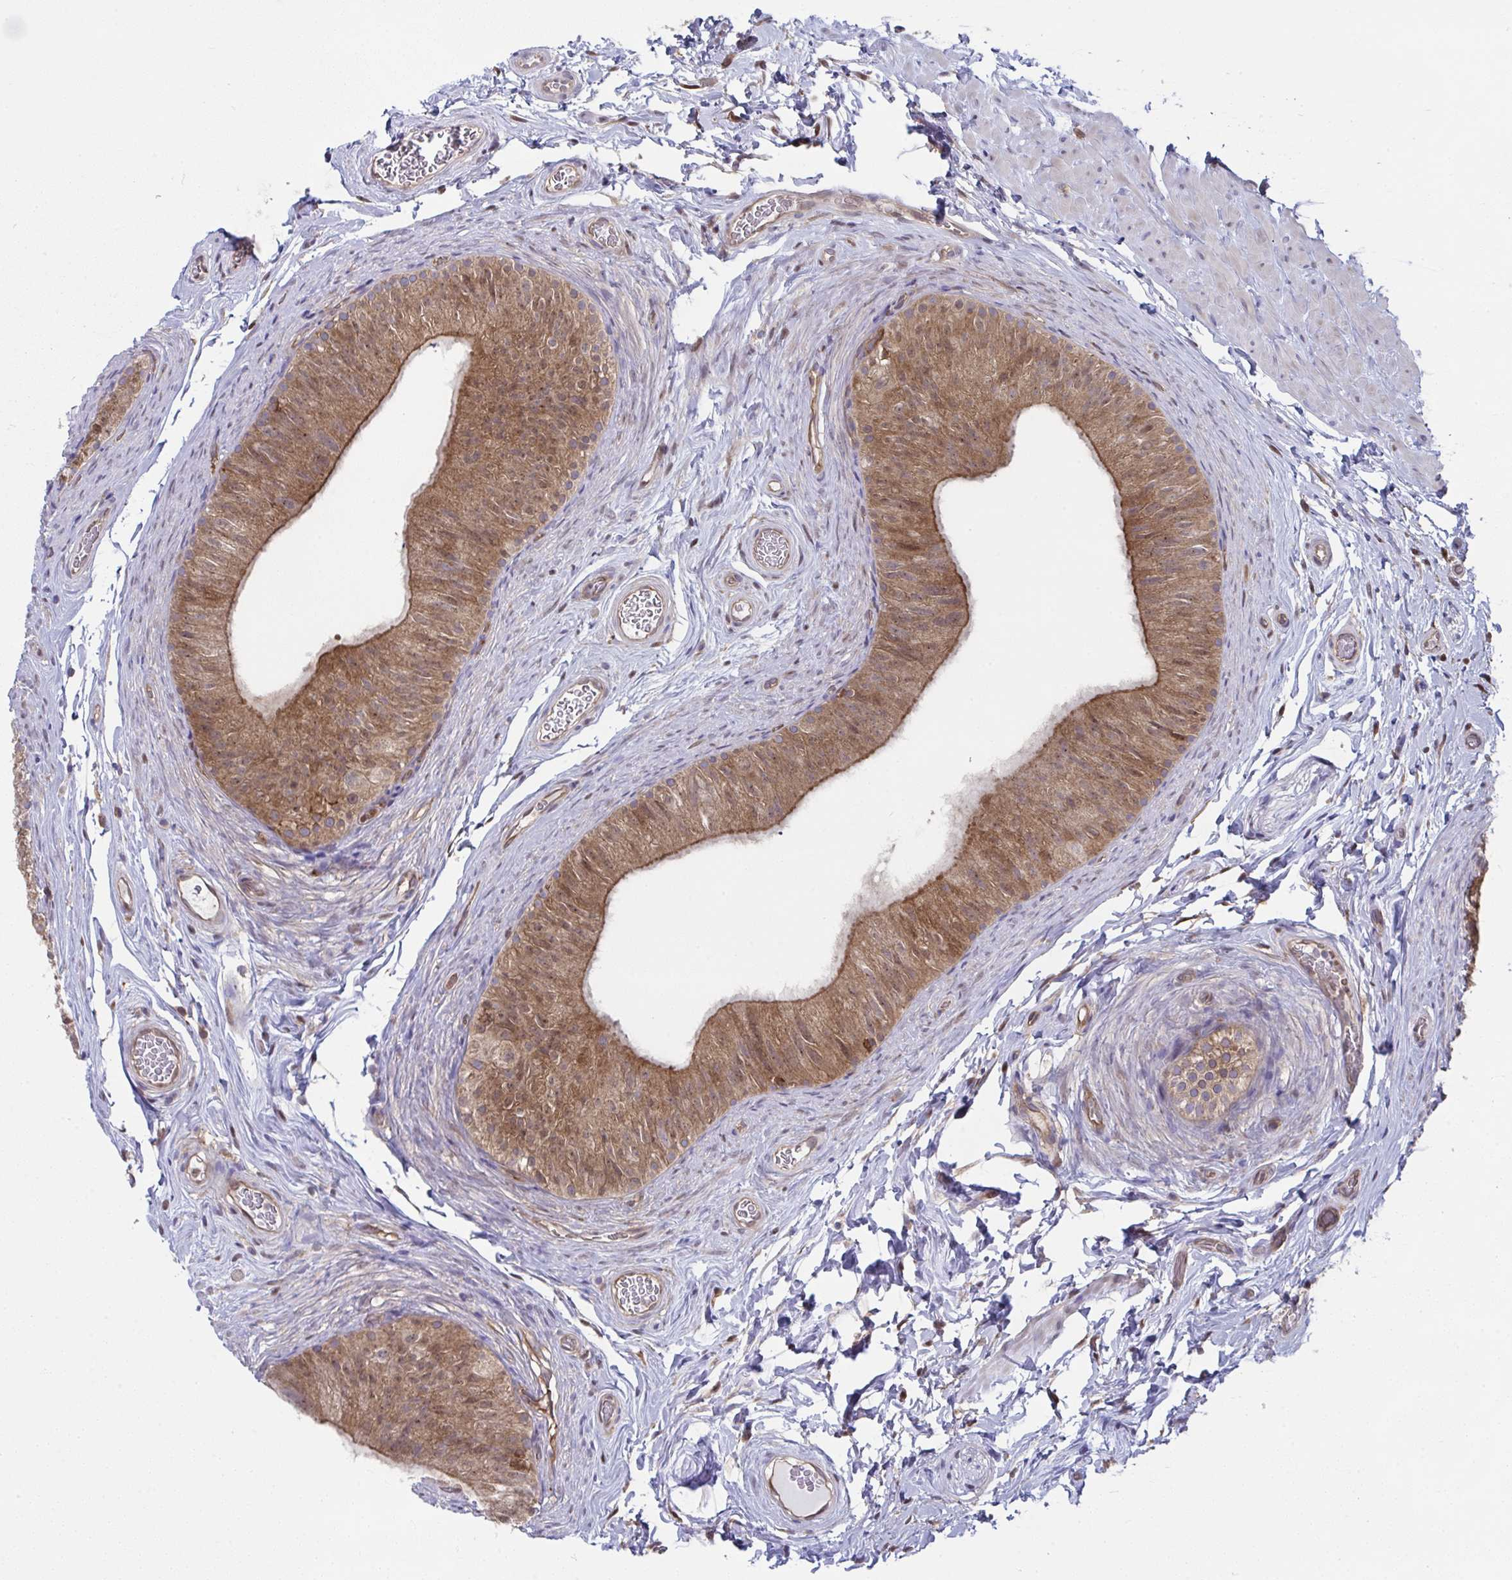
{"staining": {"intensity": "moderate", "quantity": ">75%", "location": "cytoplasmic/membranous,nuclear"}, "tissue": "epididymis", "cell_type": "Glandular cells", "image_type": "normal", "snomed": [{"axis": "morphology", "description": "Normal tissue, NOS"}, {"axis": "topography", "description": "Epididymis, spermatic cord, NOS"}, {"axis": "topography", "description": "Epididymis"}], "caption": "Moderate cytoplasmic/membranous,nuclear expression is appreciated in about >75% of glandular cells in unremarkable epididymis. (Brightfield microscopy of DAB IHC at high magnification).", "gene": "ALDH16A1", "patient": {"sex": "male", "age": 31}}